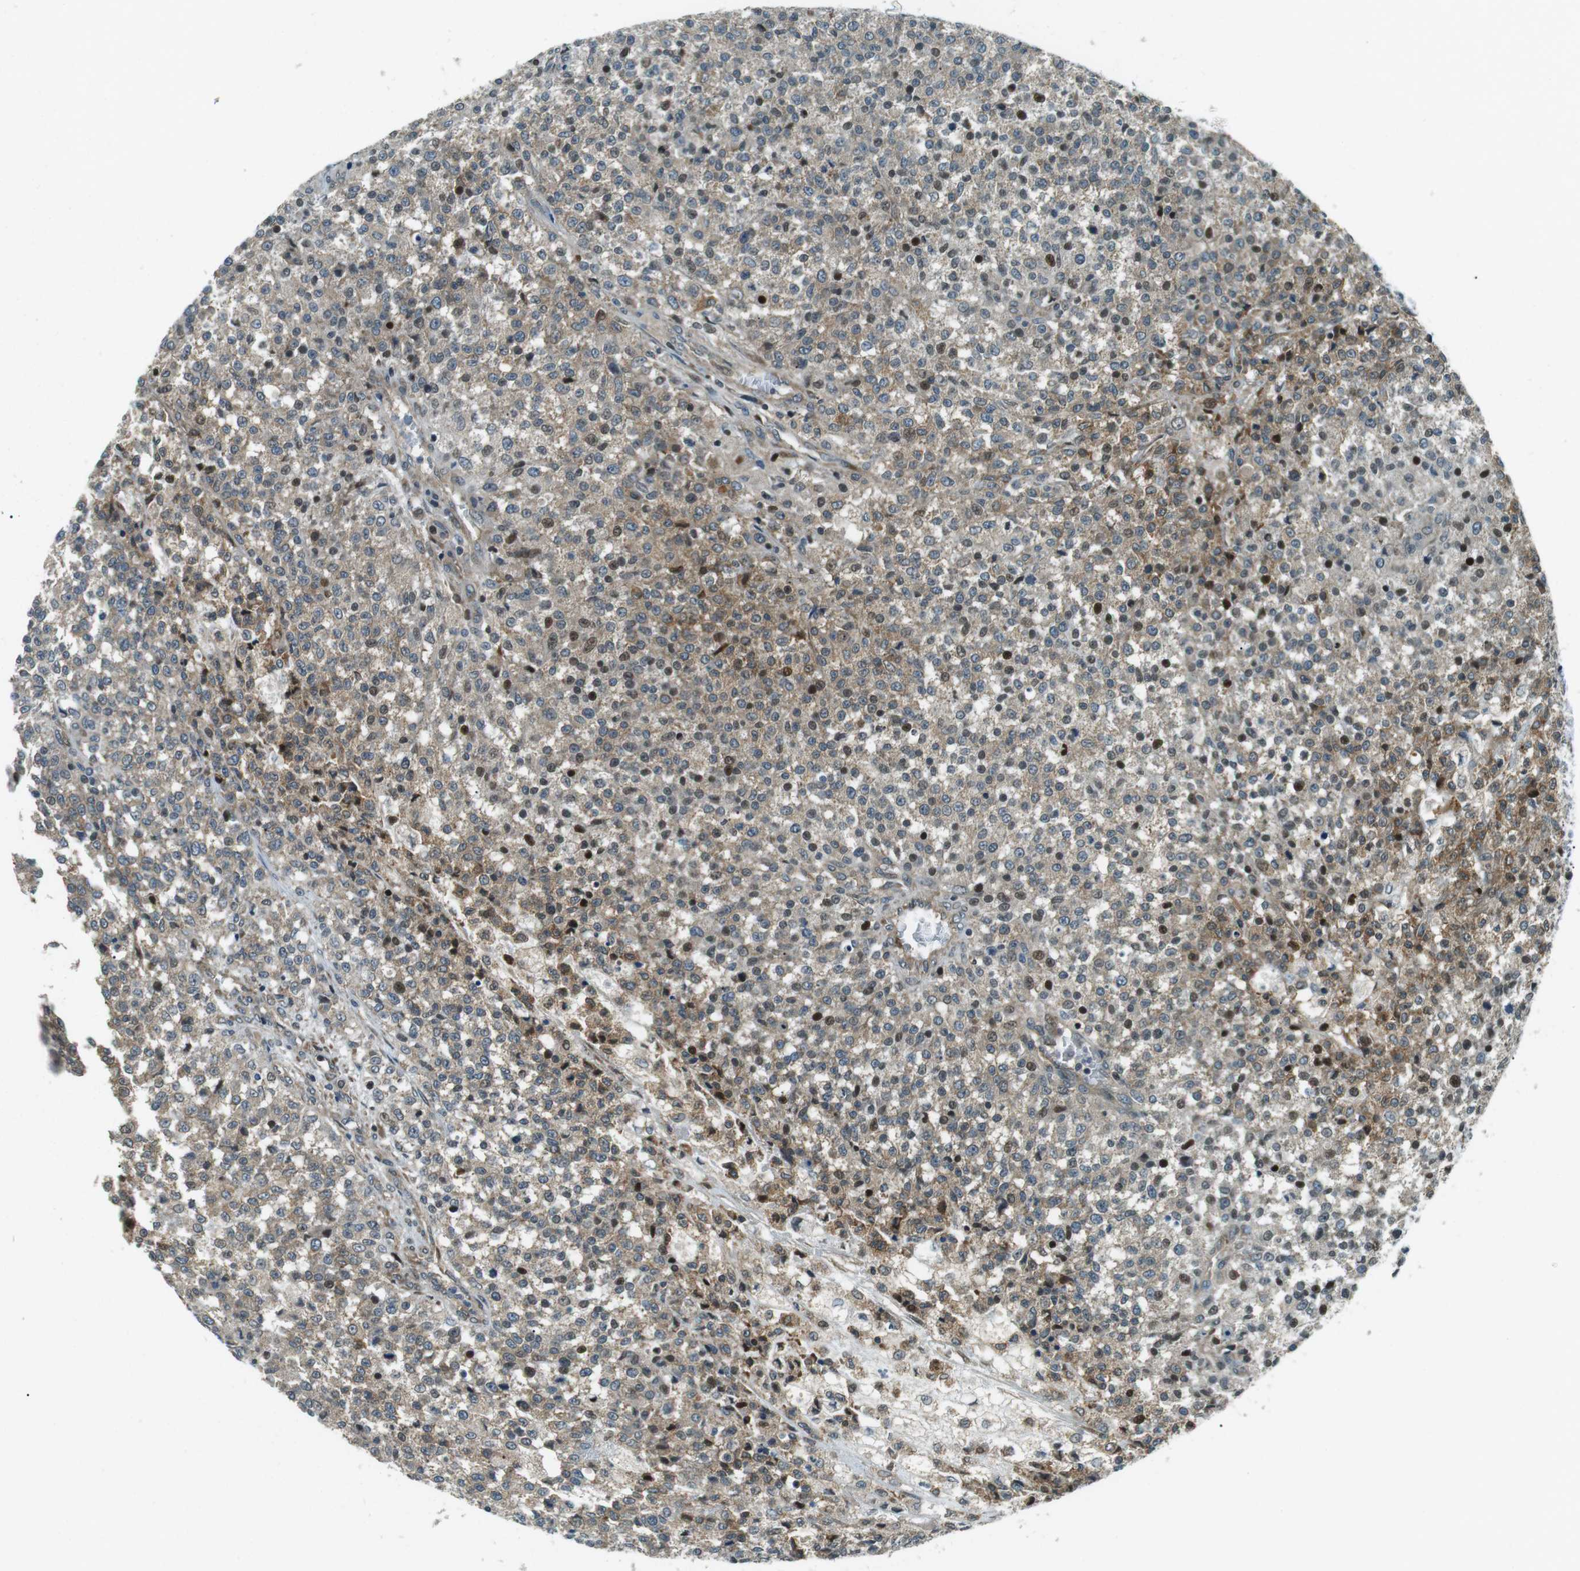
{"staining": {"intensity": "moderate", "quantity": "25%-75%", "location": "cytoplasmic/membranous,nuclear"}, "tissue": "testis cancer", "cell_type": "Tumor cells", "image_type": "cancer", "snomed": [{"axis": "morphology", "description": "Seminoma, NOS"}, {"axis": "topography", "description": "Testis"}], "caption": "The photomicrograph exhibits staining of testis cancer (seminoma), revealing moderate cytoplasmic/membranous and nuclear protein positivity (brown color) within tumor cells.", "gene": "TMEM74", "patient": {"sex": "male", "age": 59}}